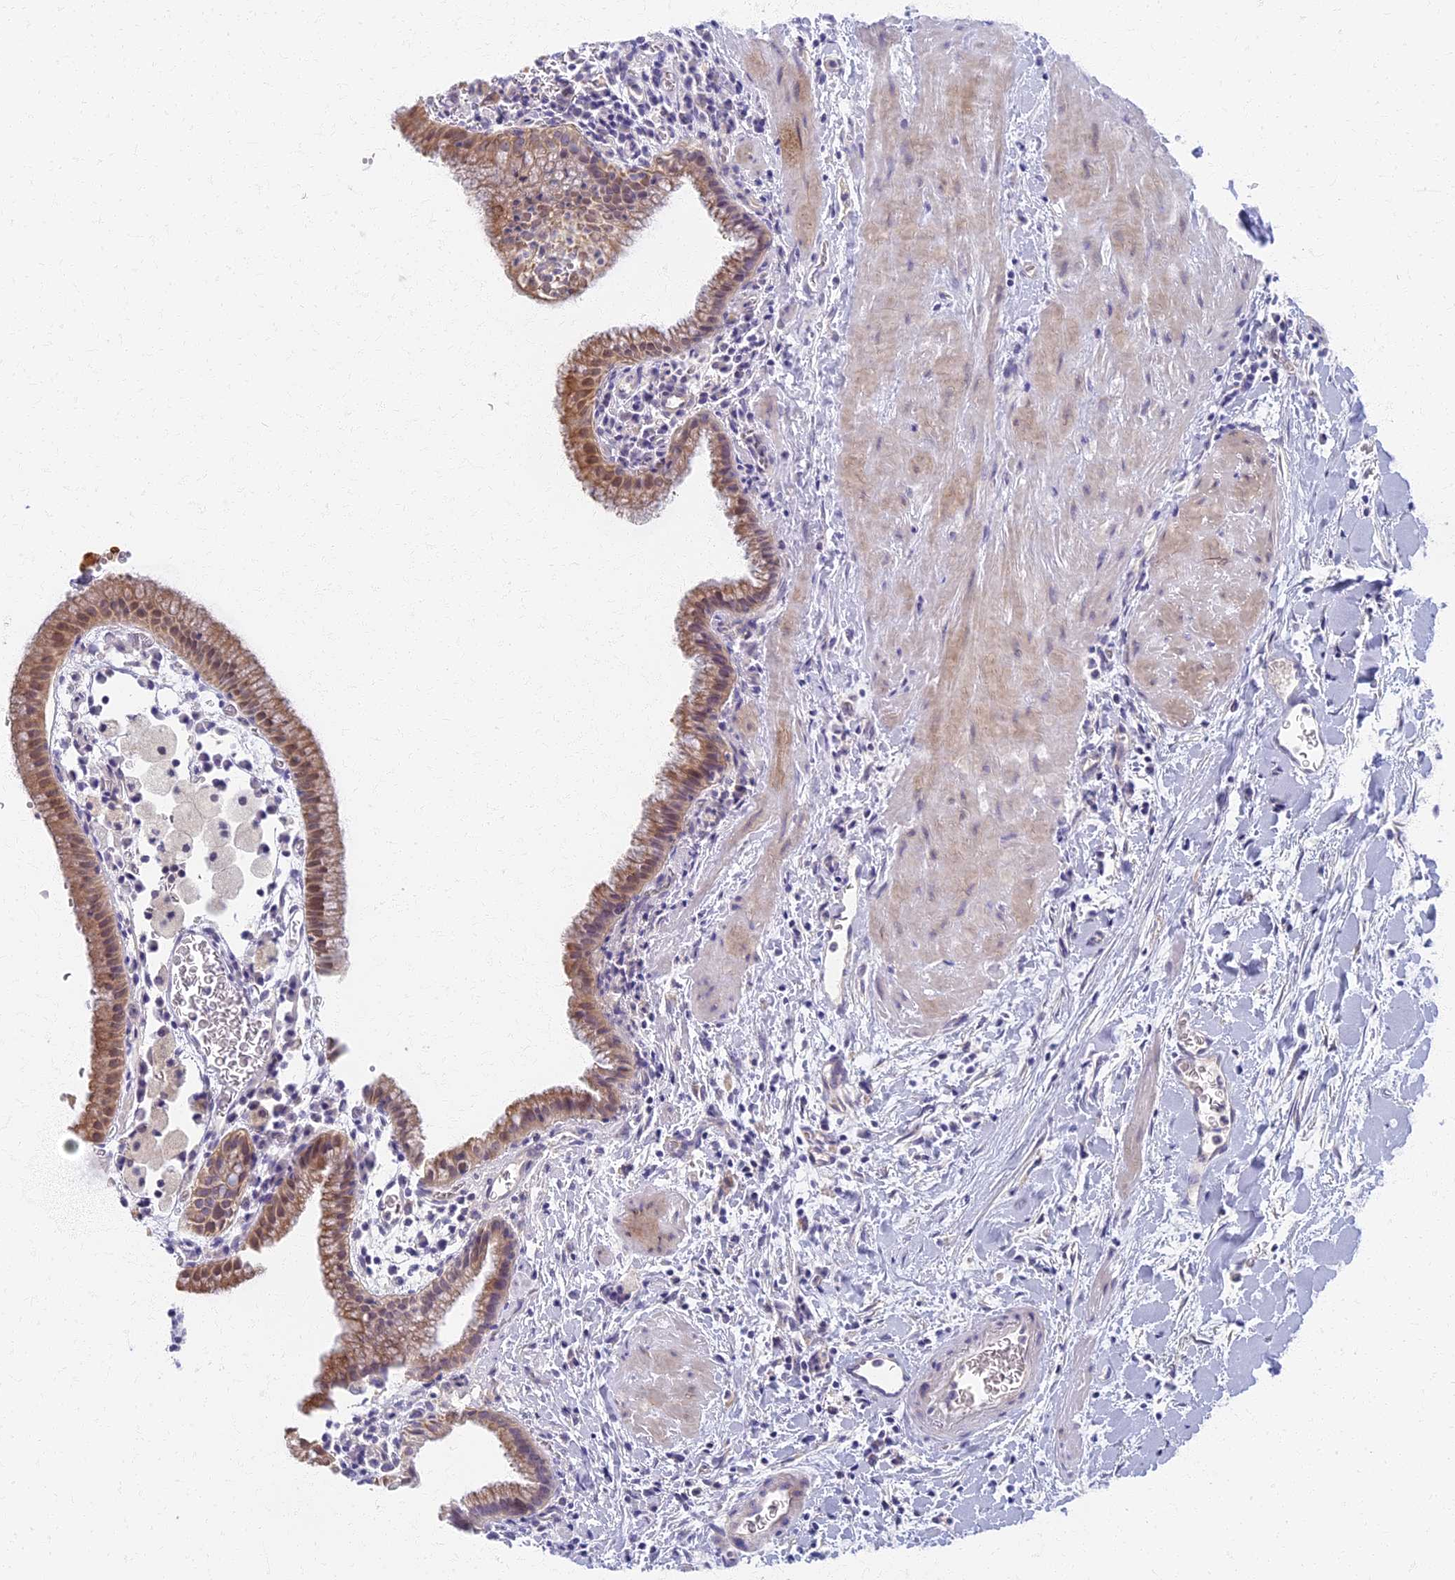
{"staining": {"intensity": "moderate", "quantity": ">75%", "location": "cytoplasmic/membranous"}, "tissue": "gallbladder", "cell_type": "Glandular cells", "image_type": "normal", "snomed": [{"axis": "morphology", "description": "Normal tissue, NOS"}, {"axis": "topography", "description": "Gallbladder"}], "caption": "Gallbladder was stained to show a protein in brown. There is medium levels of moderate cytoplasmic/membranous positivity in about >75% of glandular cells. (IHC, brightfield microscopy, high magnification).", "gene": "AP4E1", "patient": {"sex": "male", "age": 78}}